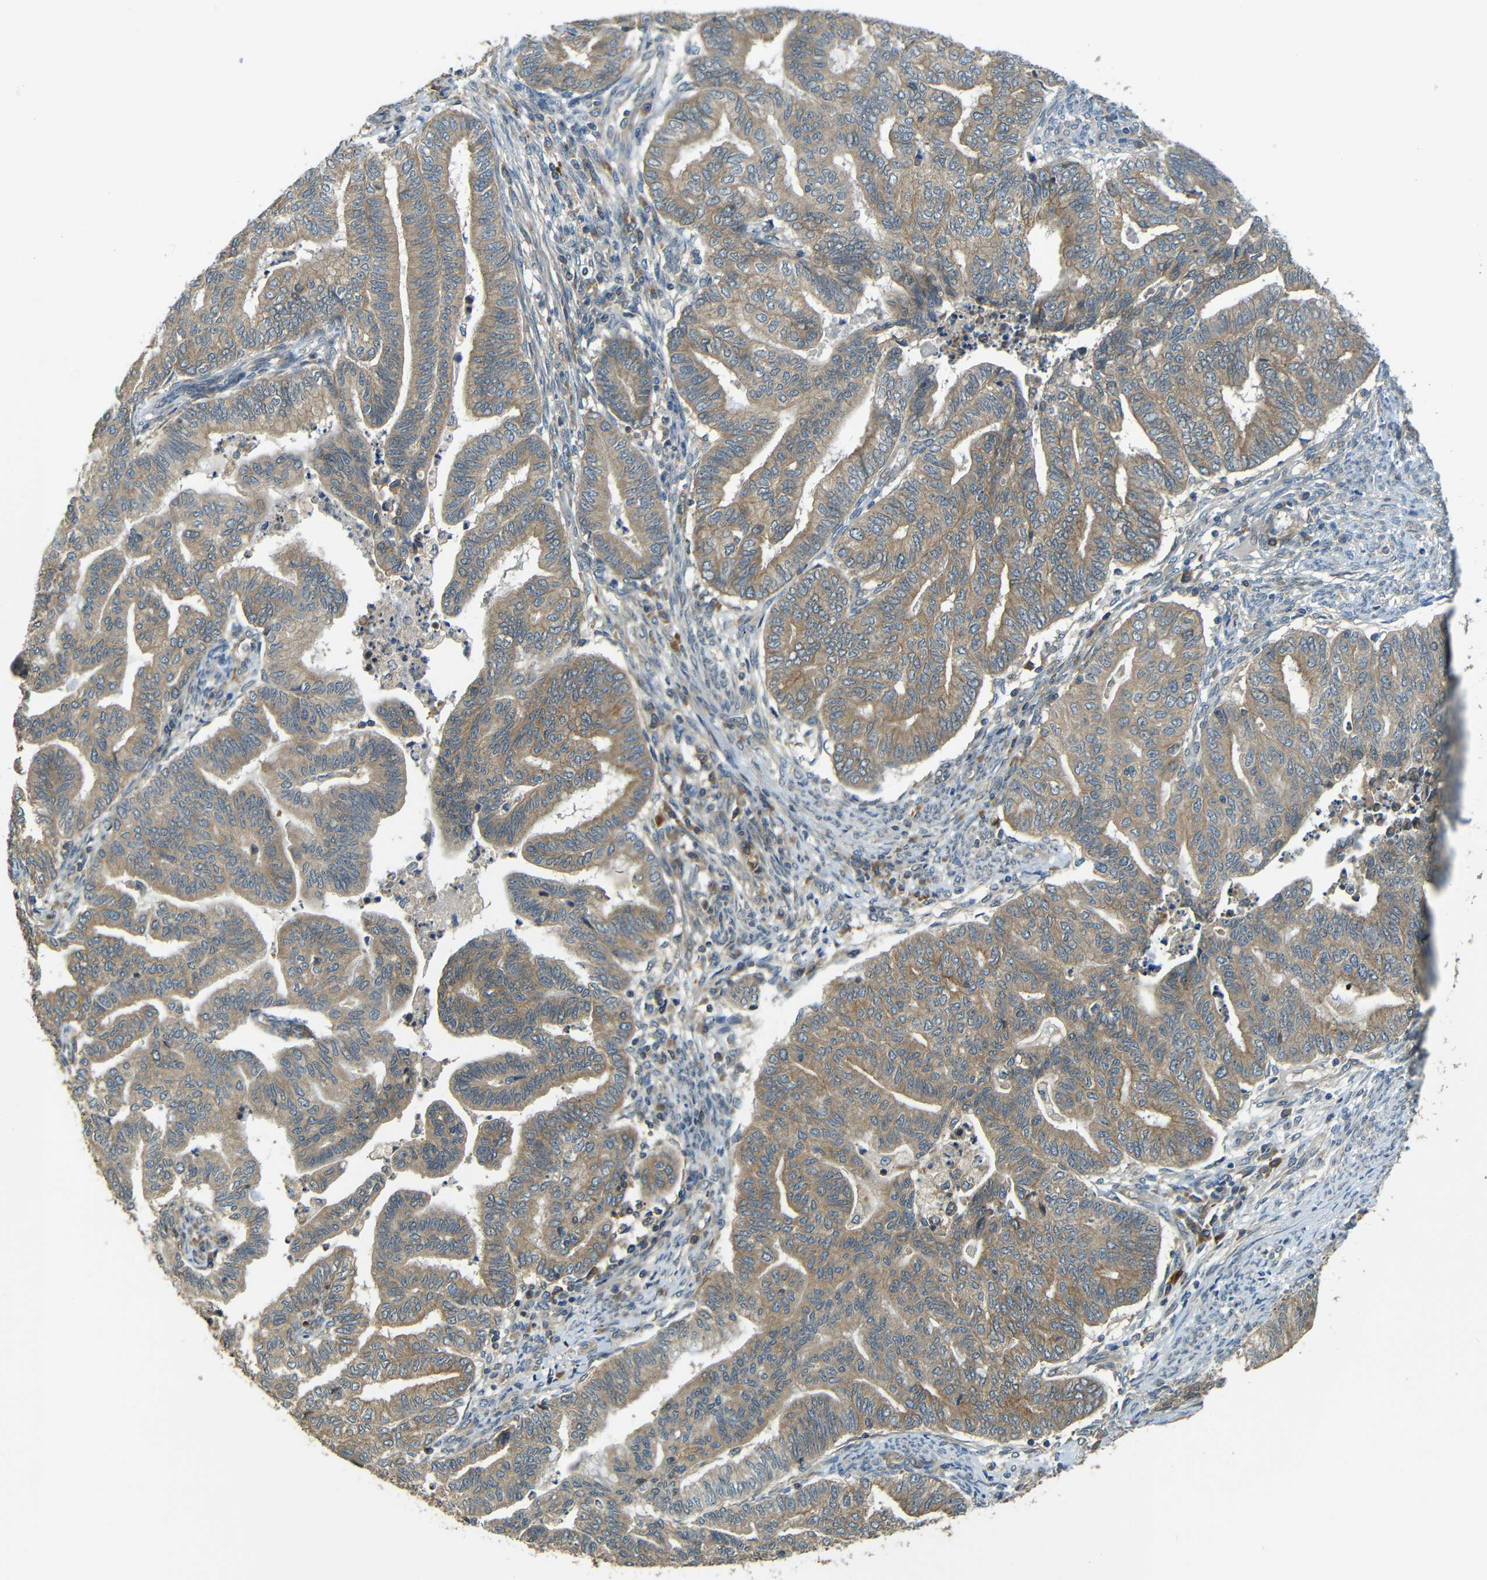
{"staining": {"intensity": "moderate", "quantity": ">75%", "location": "cytoplasmic/membranous"}, "tissue": "endometrial cancer", "cell_type": "Tumor cells", "image_type": "cancer", "snomed": [{"axis": "morphology", "description": "Adenocarcinoma, NOS"}, {"axis": "topography", "description": "Endometrium"}], "caption": "An immunohistochemistry histopathology image of tumor tissue is shown. Protein staining in brown highlights moderate cytoplasmic/membranous positivity in endometrial adenocarcinoma within tumor cells.", "gene": "FNDC3A", "patient": {"sex": "female", "age": 79}}